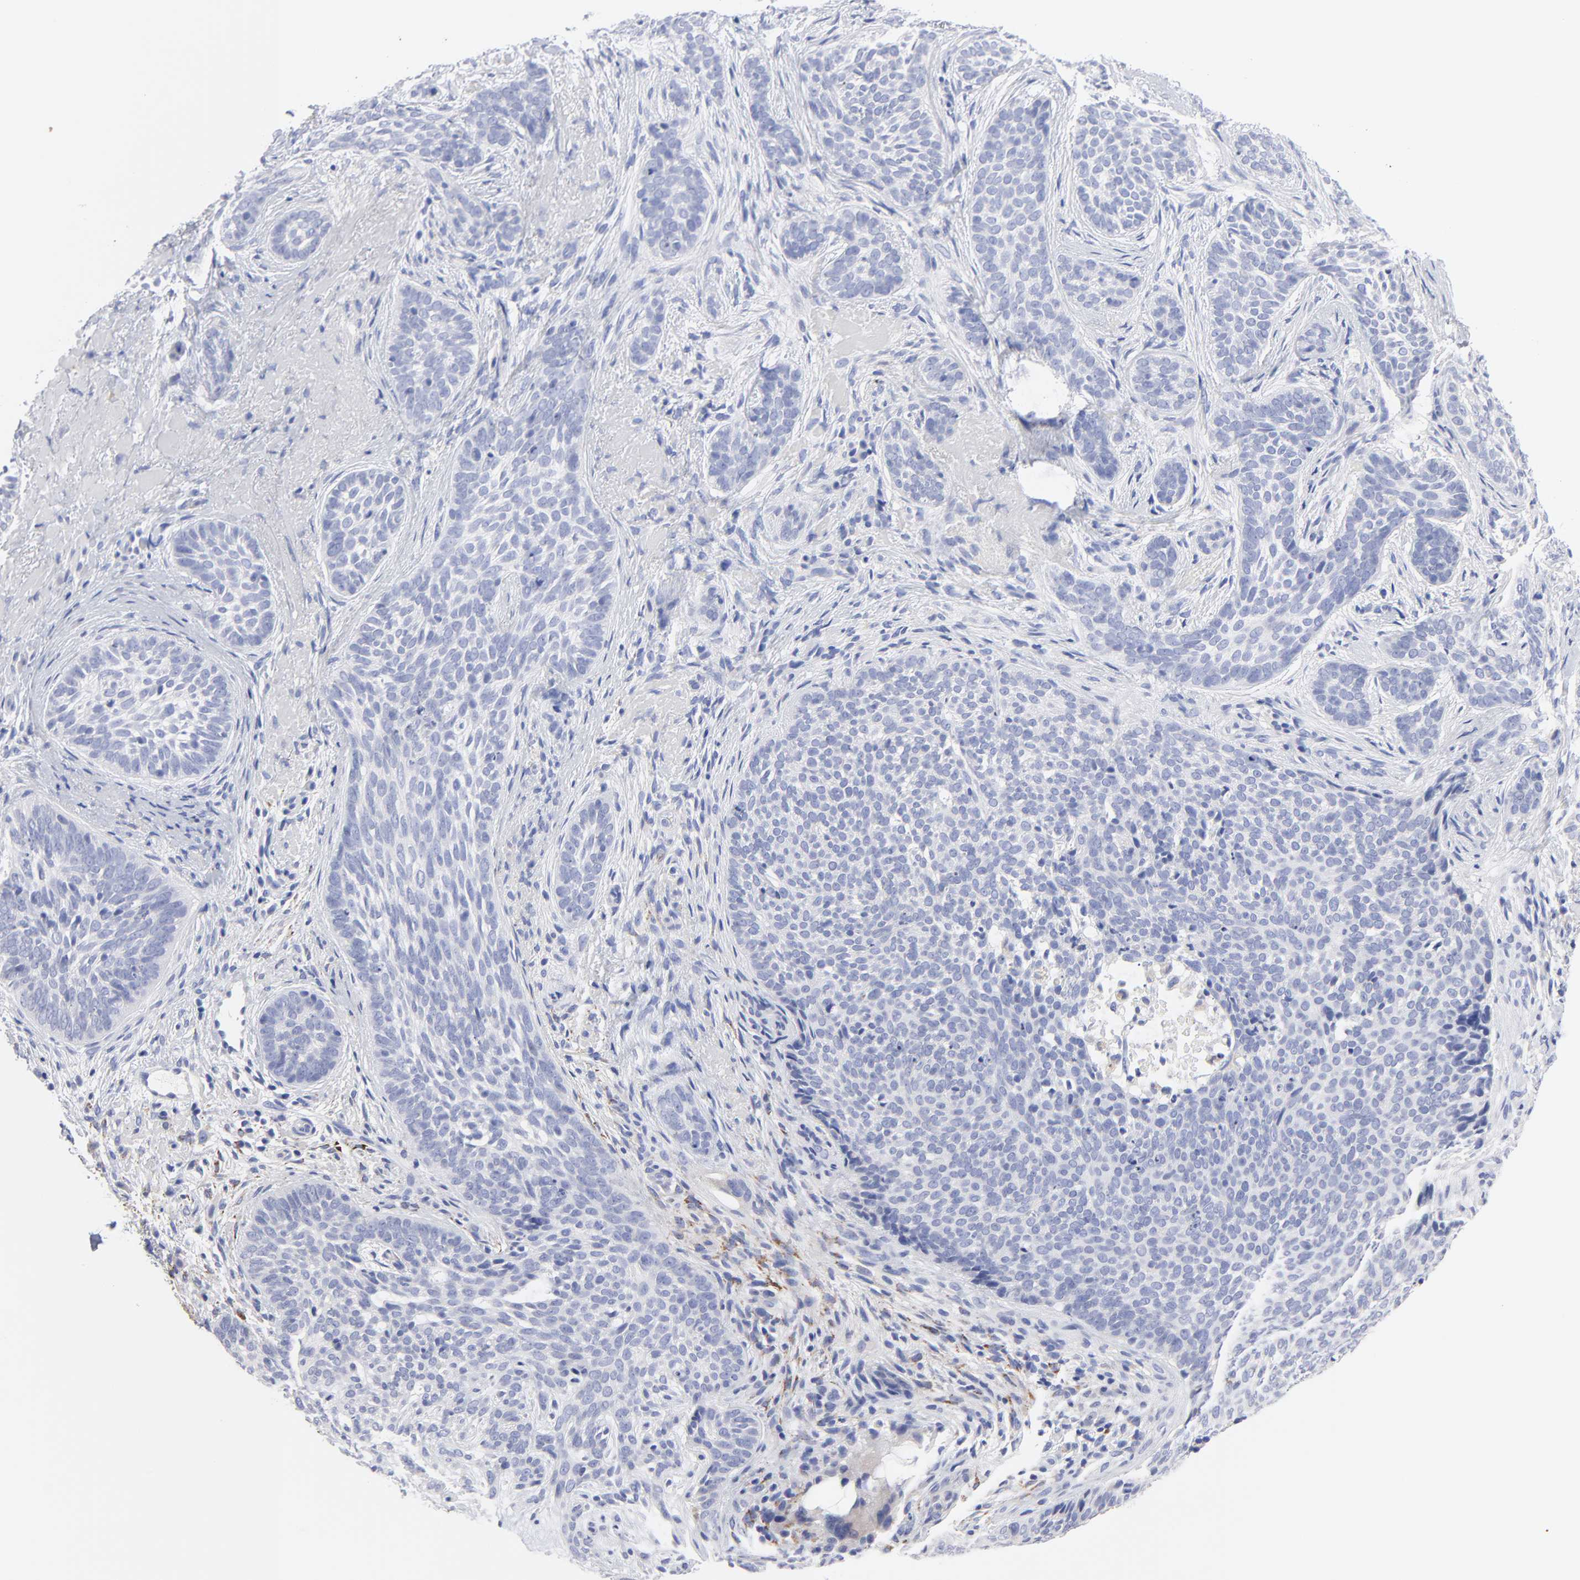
{"staining": {"intensity": "negative", "quantity": "none", "location": "none"}, "tissue": "skin cancer", "cell_type": "Tumor cells", "image_type": "cancer", "snomed": [{"axis": "morphology", "description": "Basal cell carcinoma"}, {"axis": "topography", "description": "Skin"}], "caption": "This is an immunohistochemistry (IHC) histopathology image of skin cancer (basal cell carcinoma). There is no expression in tumor cells.", "gene": "FBXO10", "patient": {"sex": "male", "age": 91}}